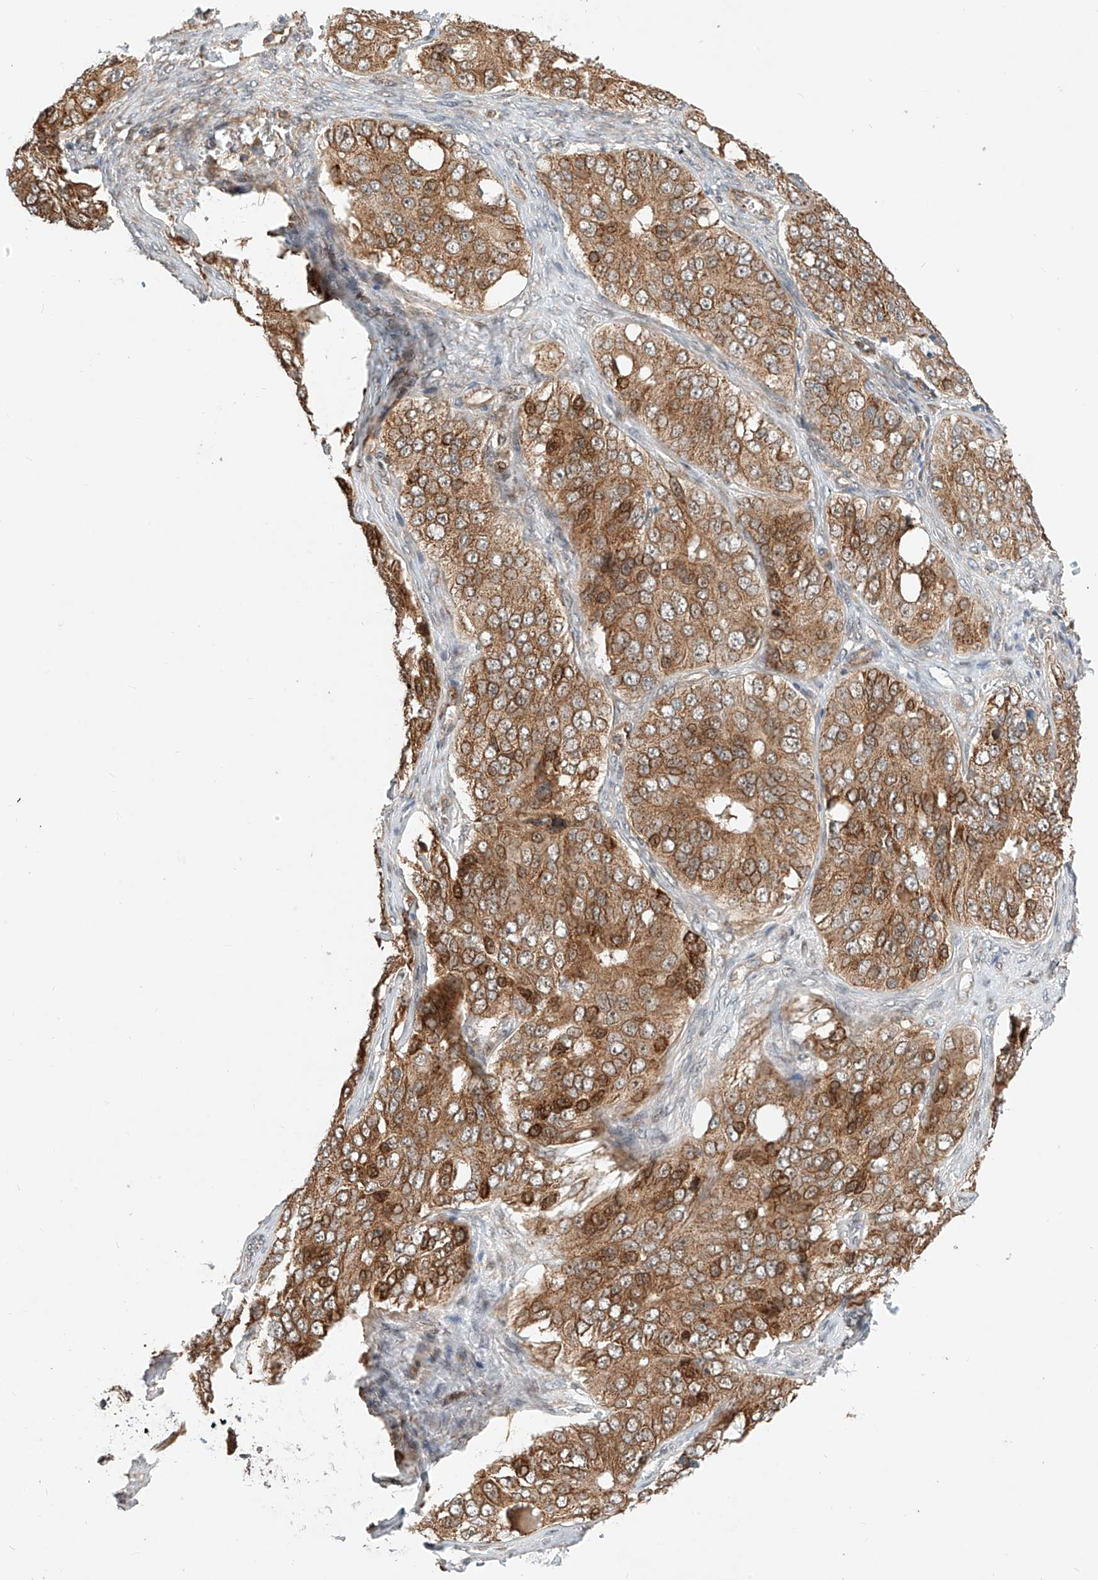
{"staining": {"intensity": "strong", "quantity": ">75%", "location": "cytoplasmic/membranous"}, "tissue": "ovarian cancer", "cell_type": "Tumor cells", "image_type": "cancer", "snomed": [{"axis": "morphology", "description": "Carcinoma, endometroid"}, {"axis": "topography", "description": "Ovary"}], "caption": "This photomicrograph exhibits ovarian endometroid carcinoma stained with immunohistochemistry to label a protein in brown. The cytoplasmic/membranous of tumor cells show strong positivity for the protein. Nuclei are counter-stained blue.", "gene": "CPAMD8", "patient": {"sex": "female", "age": 51}}